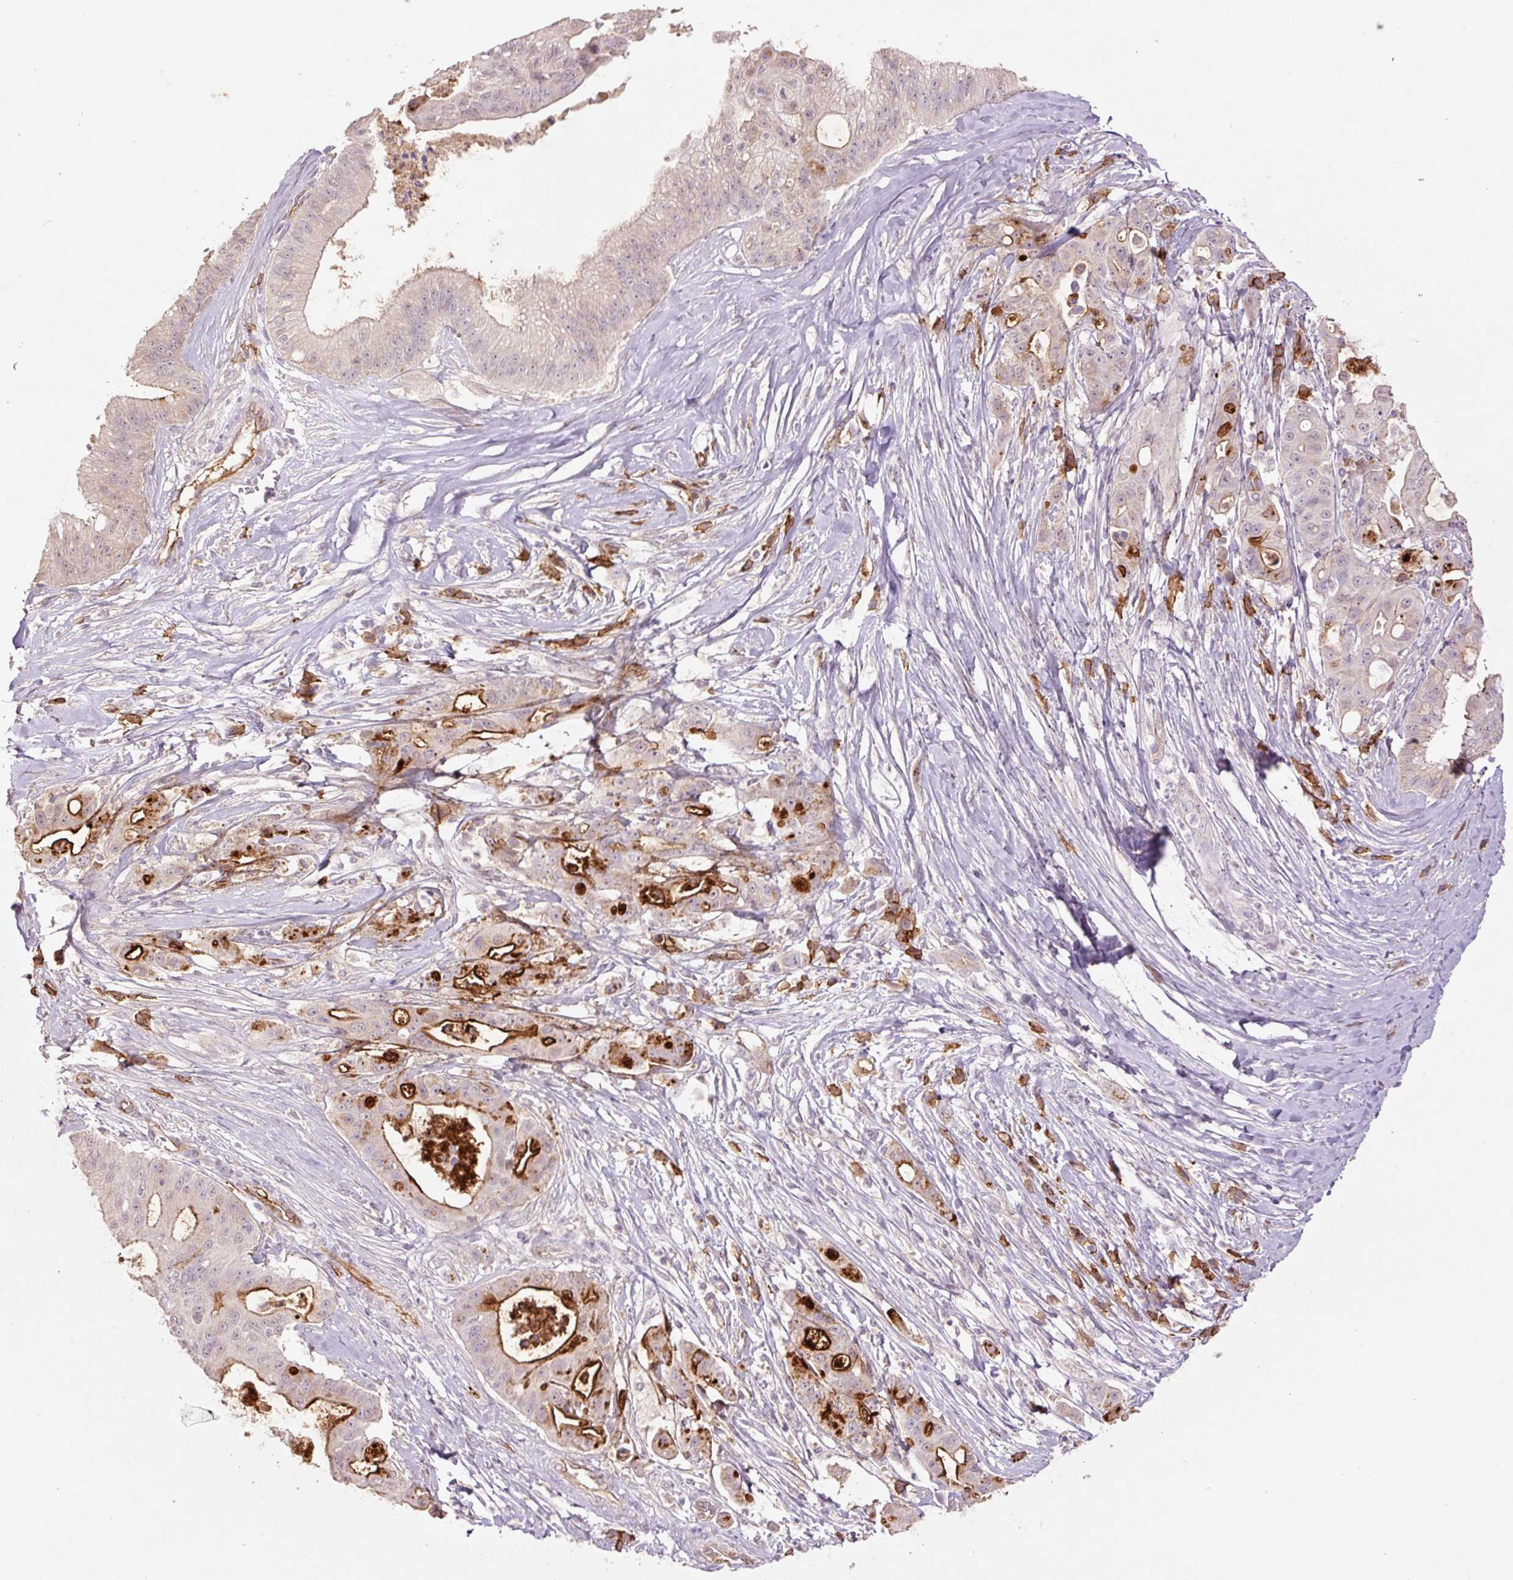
{"staining": {"intensity": "strong", "quantity": "<25%", "location": "cytoplasmic/membranous"}, "tissue": "ovarian cancer", "cell_type": "Tumor cells", "image_type": "cancer", "snomed": [{"axis": "morphology", "description": "Cystadenocarcinoma, mucinous, NOS"}, {"axis": "topography", "description": "Ovary"}], "caption": "Immunohistochemistry (IHC) of ovarian cancer displays medium levels of strong cytoplasmic/membranous expression in approximately <25% of tumor cells.", "gene": "SLC1A4", "patient": {"sex": "female", "age": 70}}